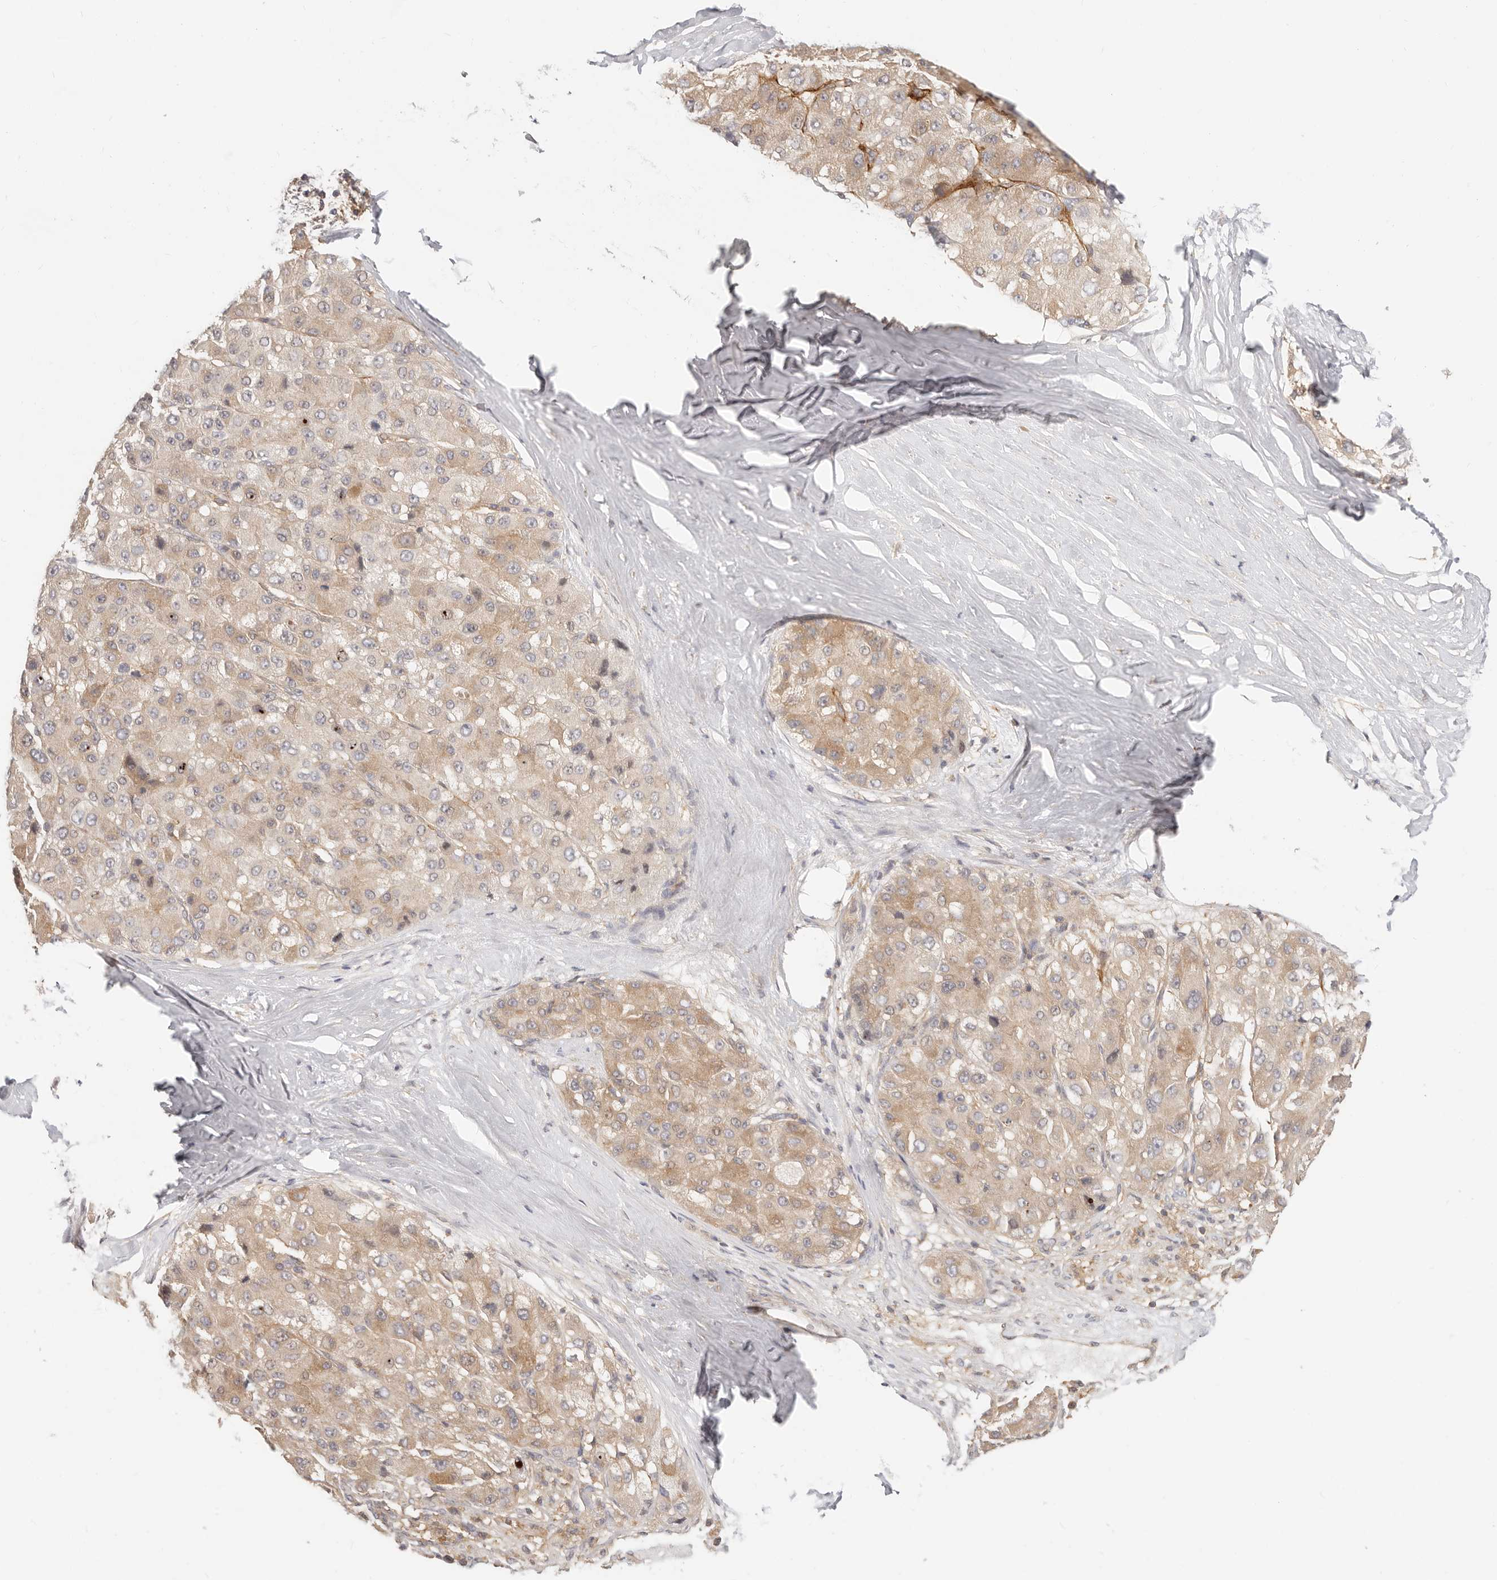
{"staining": {"intensity": "moderate", "quantity": ">75%", "location": "cytoplasmic/membranous"}, "tissue": "liver cancer", "cell_type": "Tumor cells", "image_type": "cancer", "snomed": [{"axis": "morphology", "description": "Carcinoma, Hepatocellular, NOS"}, {"axis": "topography", "description": "Liver"}], "caption": "Protein staining demonstrates moderate cytoplasmic/membranous expression in approximately >75% of tumor cells in liver cancer.", "gene": "DTNBP1", "patient": {"sex": "male", "age": 80}}